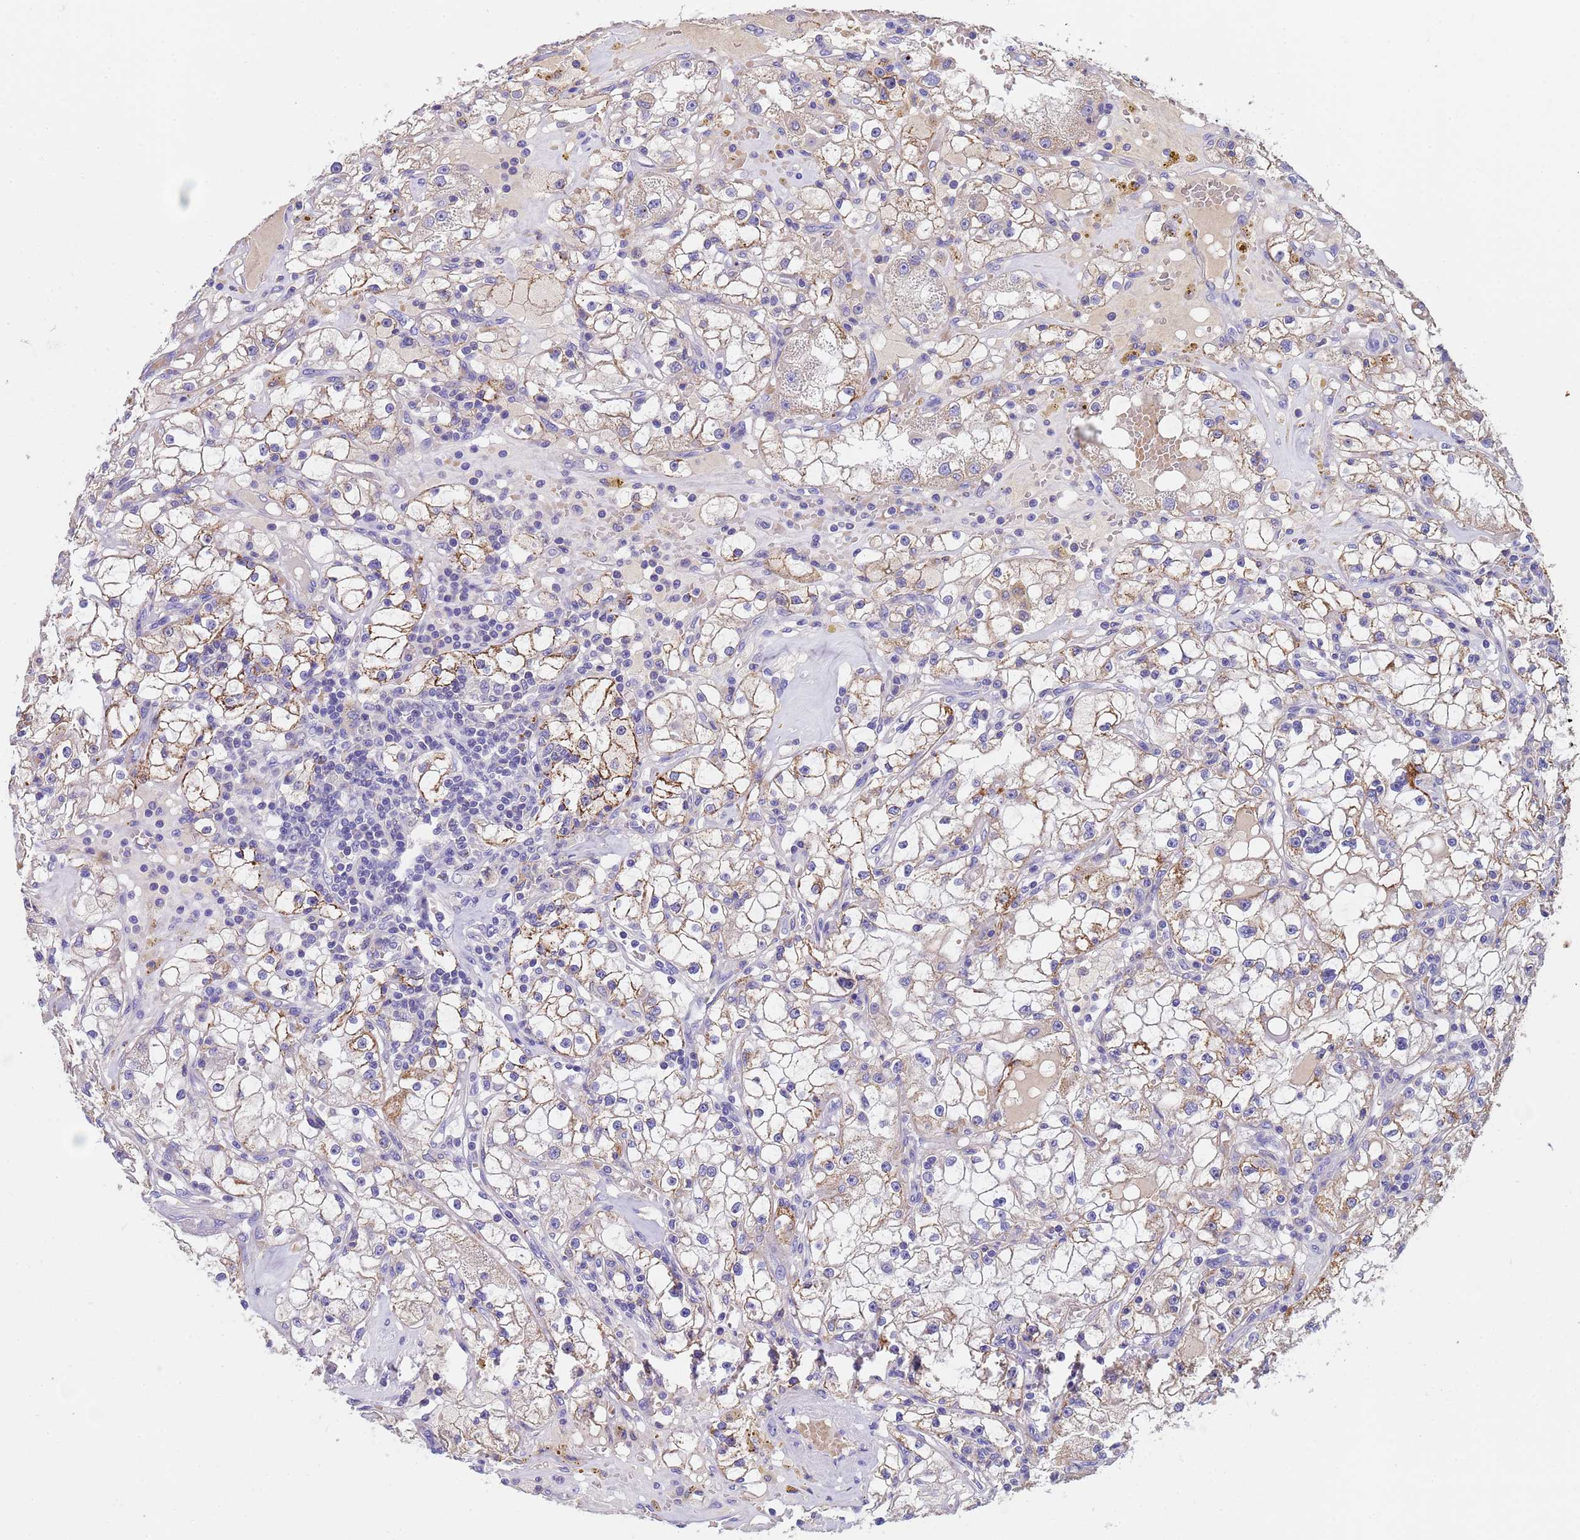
{"staining": {"intensity": "moderate", "quantity": "25%-75%", "location": "cytoplasmic/membranous"}, "tissue": "renal cancer", "cell_type": "Tumor cells", "image_type": "cancer", "snomed": [{"axis": "morphology", "description": "Adenocarcinoma, NOS"}, {"axis": "topography", "description": "Kidney"}], "caption": "This photomicrograph demonstrates immunohistochemistry (IHC) staining of adenocarcinoma (renal), with medium moderate cytoplasmic/membranous positivity in about 25%-75% of tumor cells.", "gene": "SLC24A3", "patient": {"sex": "male", "age": 56}}